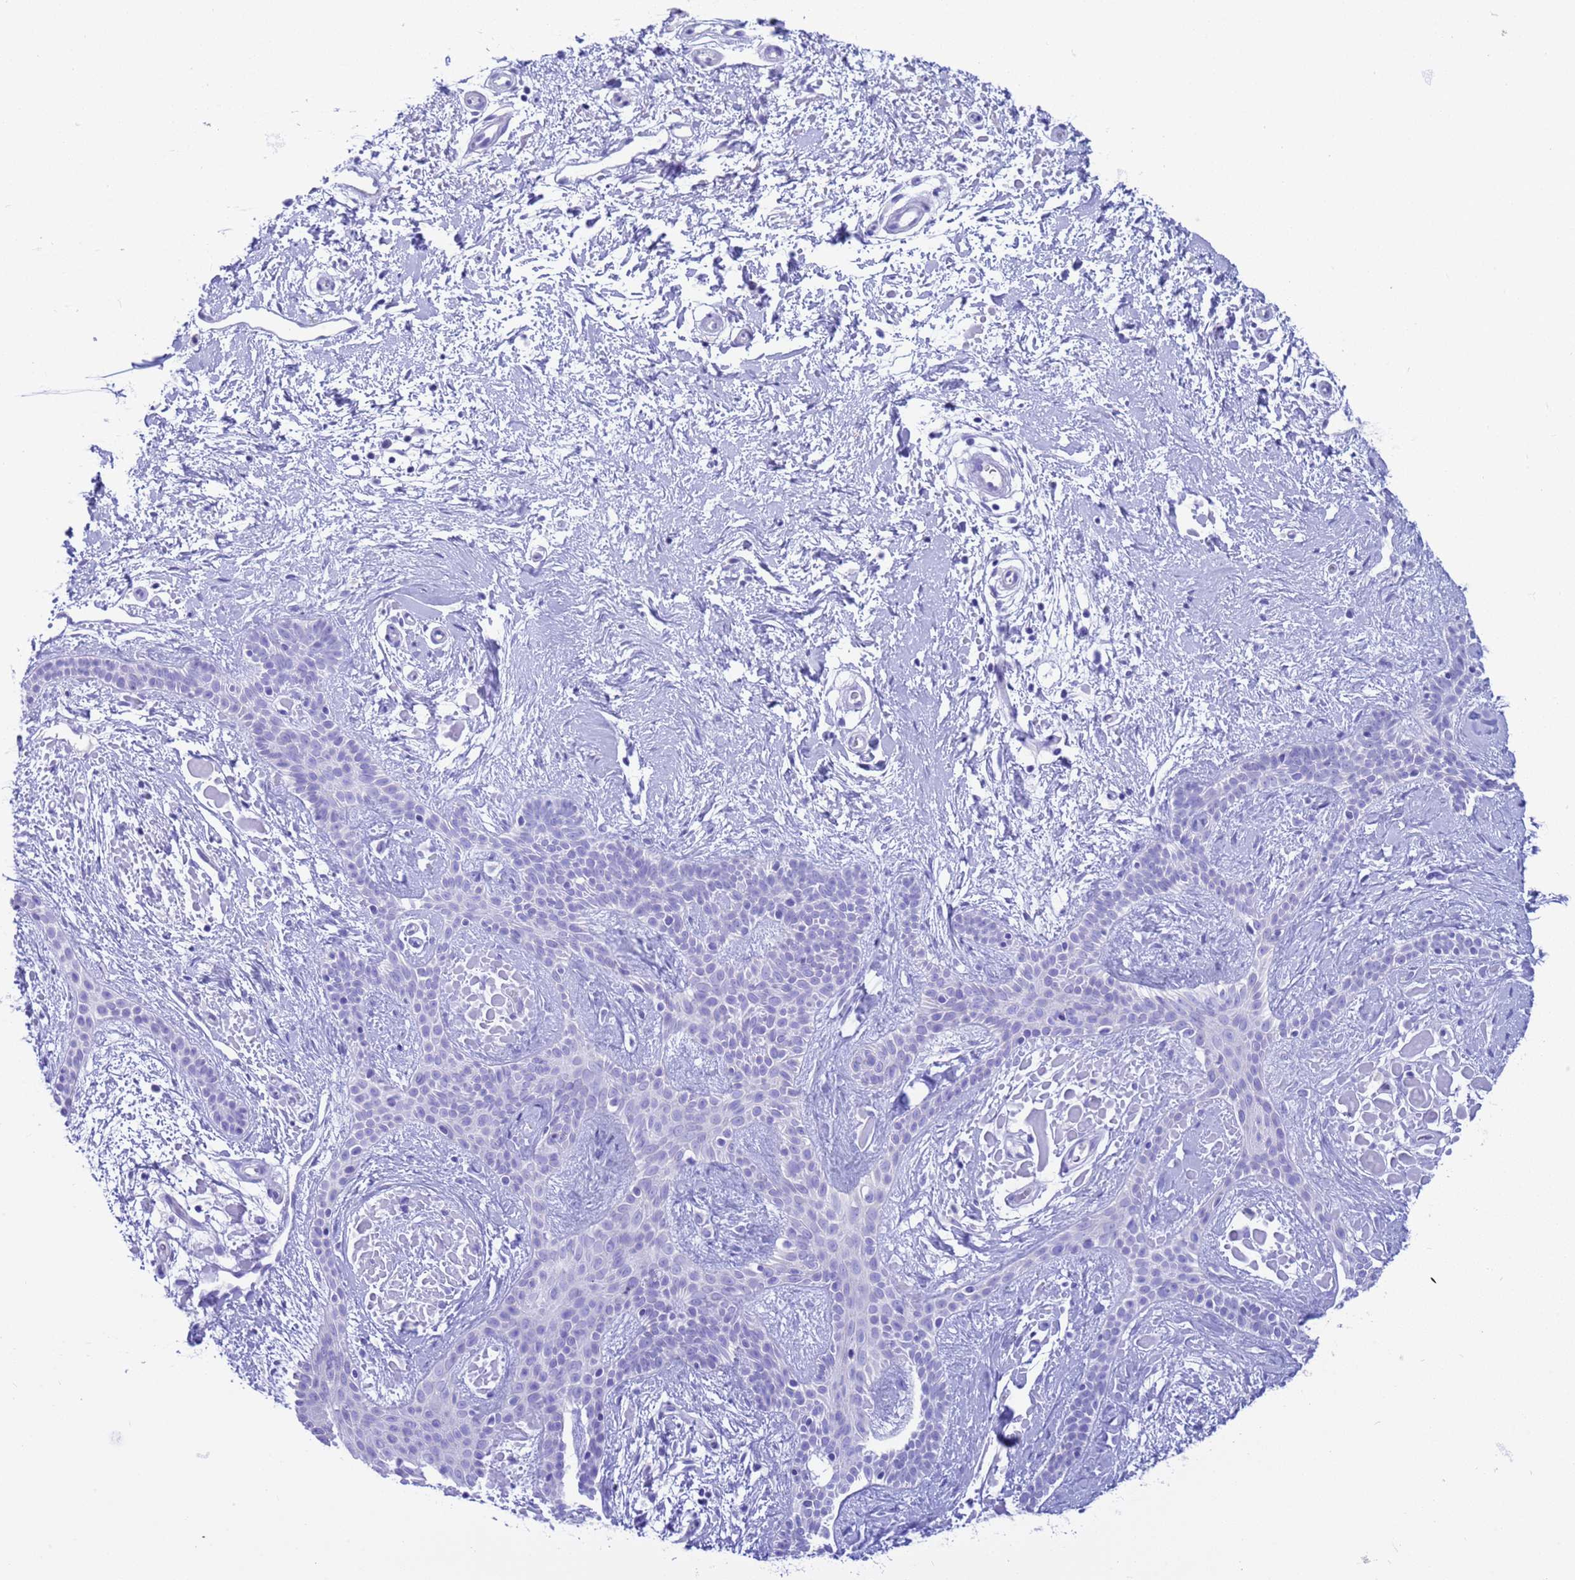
{"staining": {"intensity": "negative", "quantity": "none", "location": "none"}, "tissue": "skin cancer", "cell_type": "Tumor cells", "image_type": "cancer", "snomed": [{"axis": "morphology", "description": "Basal cell carcinoma"}, {"axis": "topography", "description": "Skin"}], "caption": "Immunohistochemical staining of human skin cancer shows no significant expression in tumor cells.", "gene": "USP38", "patient": {"sex": "male", "age": 78}}